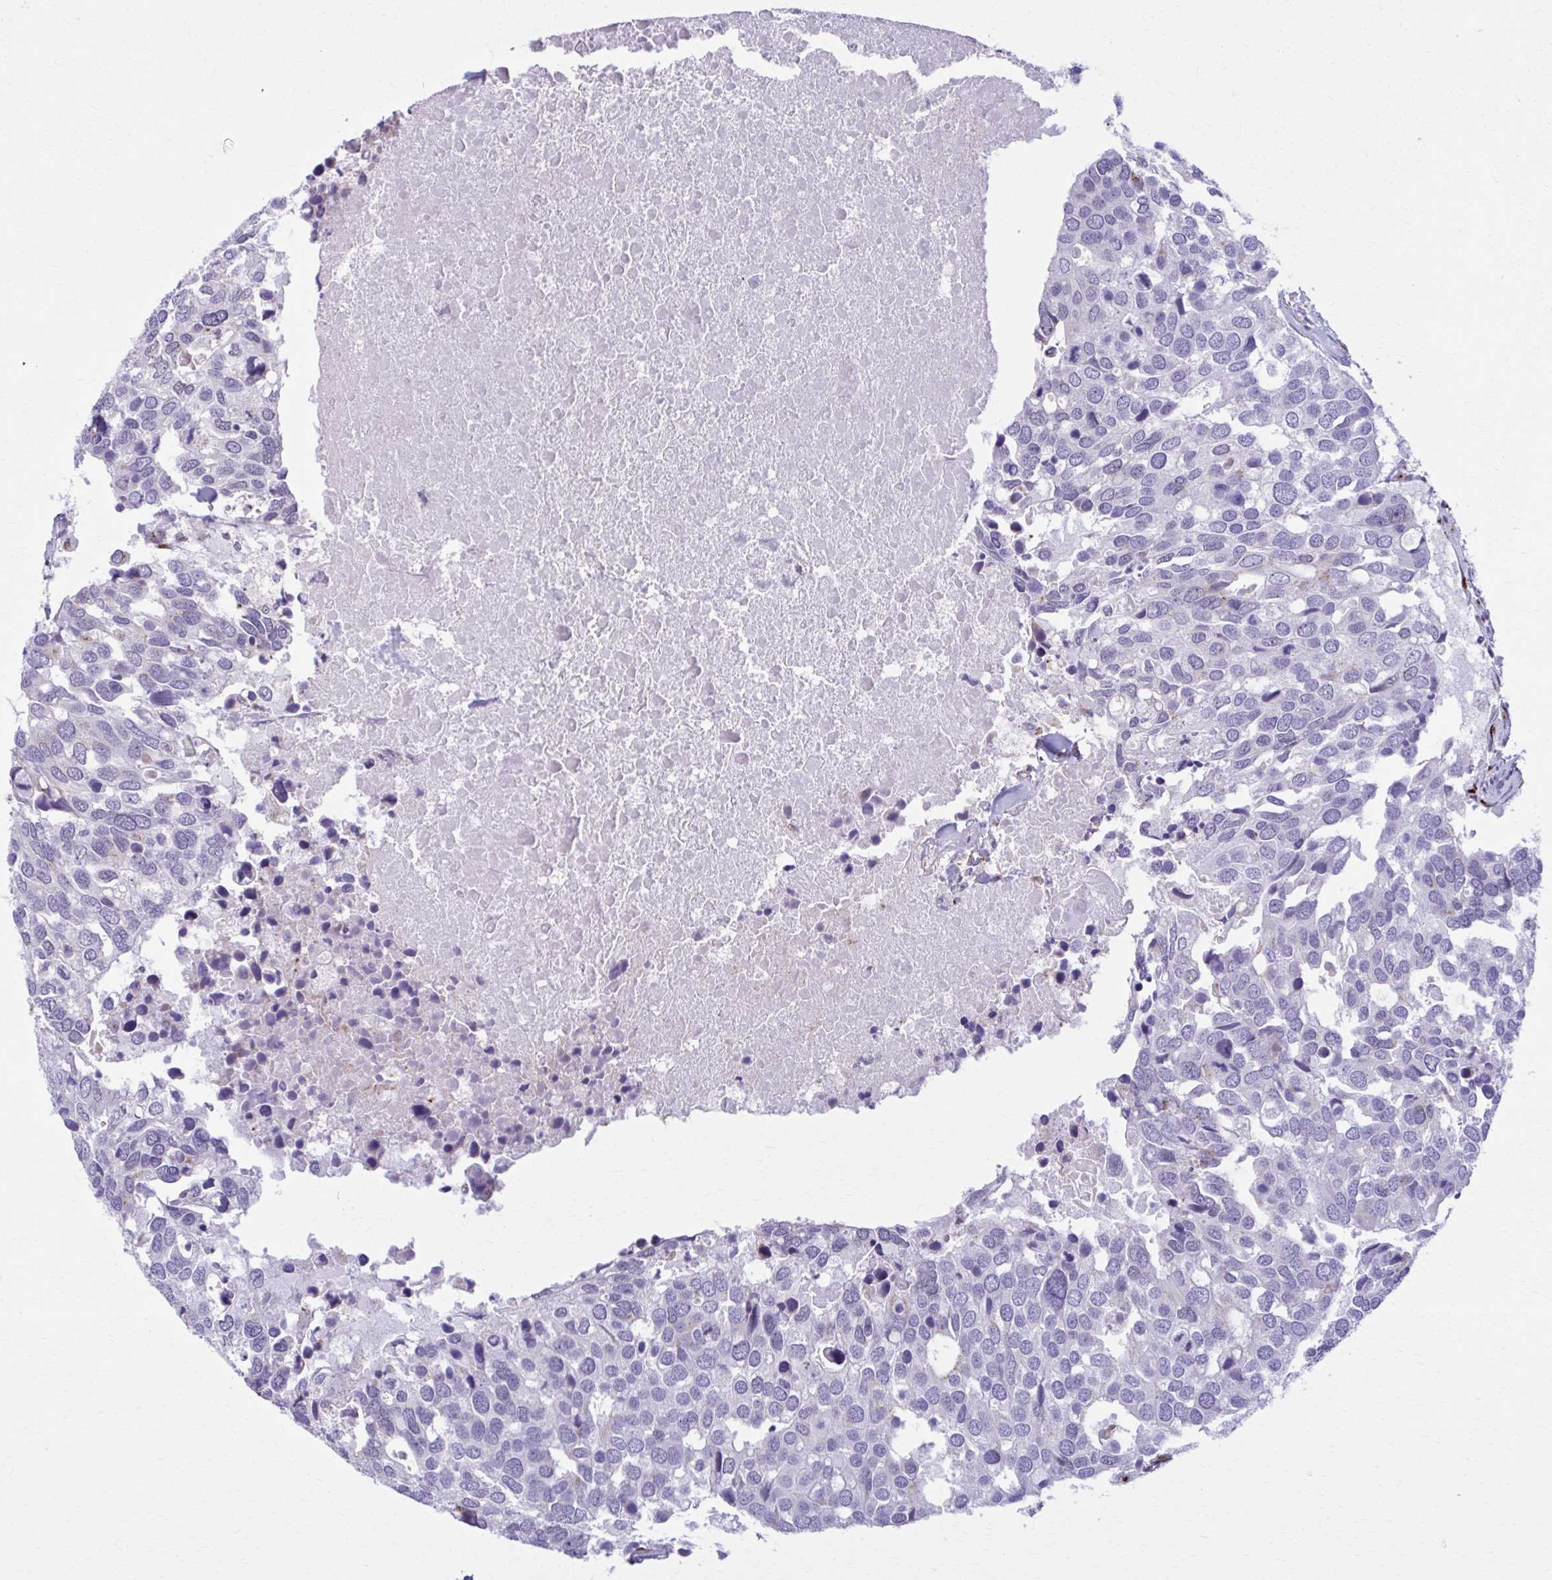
{"staining": {"intensity": "negative", "quantity": "none", "location": "none"}, "tissue": "breast cancer", "cell_type": "Tumor cells", "image_type": "cancer", "snomed": [{"axis": "morphology", "description": "Duct carcinoma"}, {"axis": "topography", "description": "Breast"}], "caption": "A histopathology image of breast cancer (intraductal carcinoma) stained for a protein shows no brown staining in tumor cells.", "gene": "ZNF682", "patient": {"sex": "female", "age": 83}}